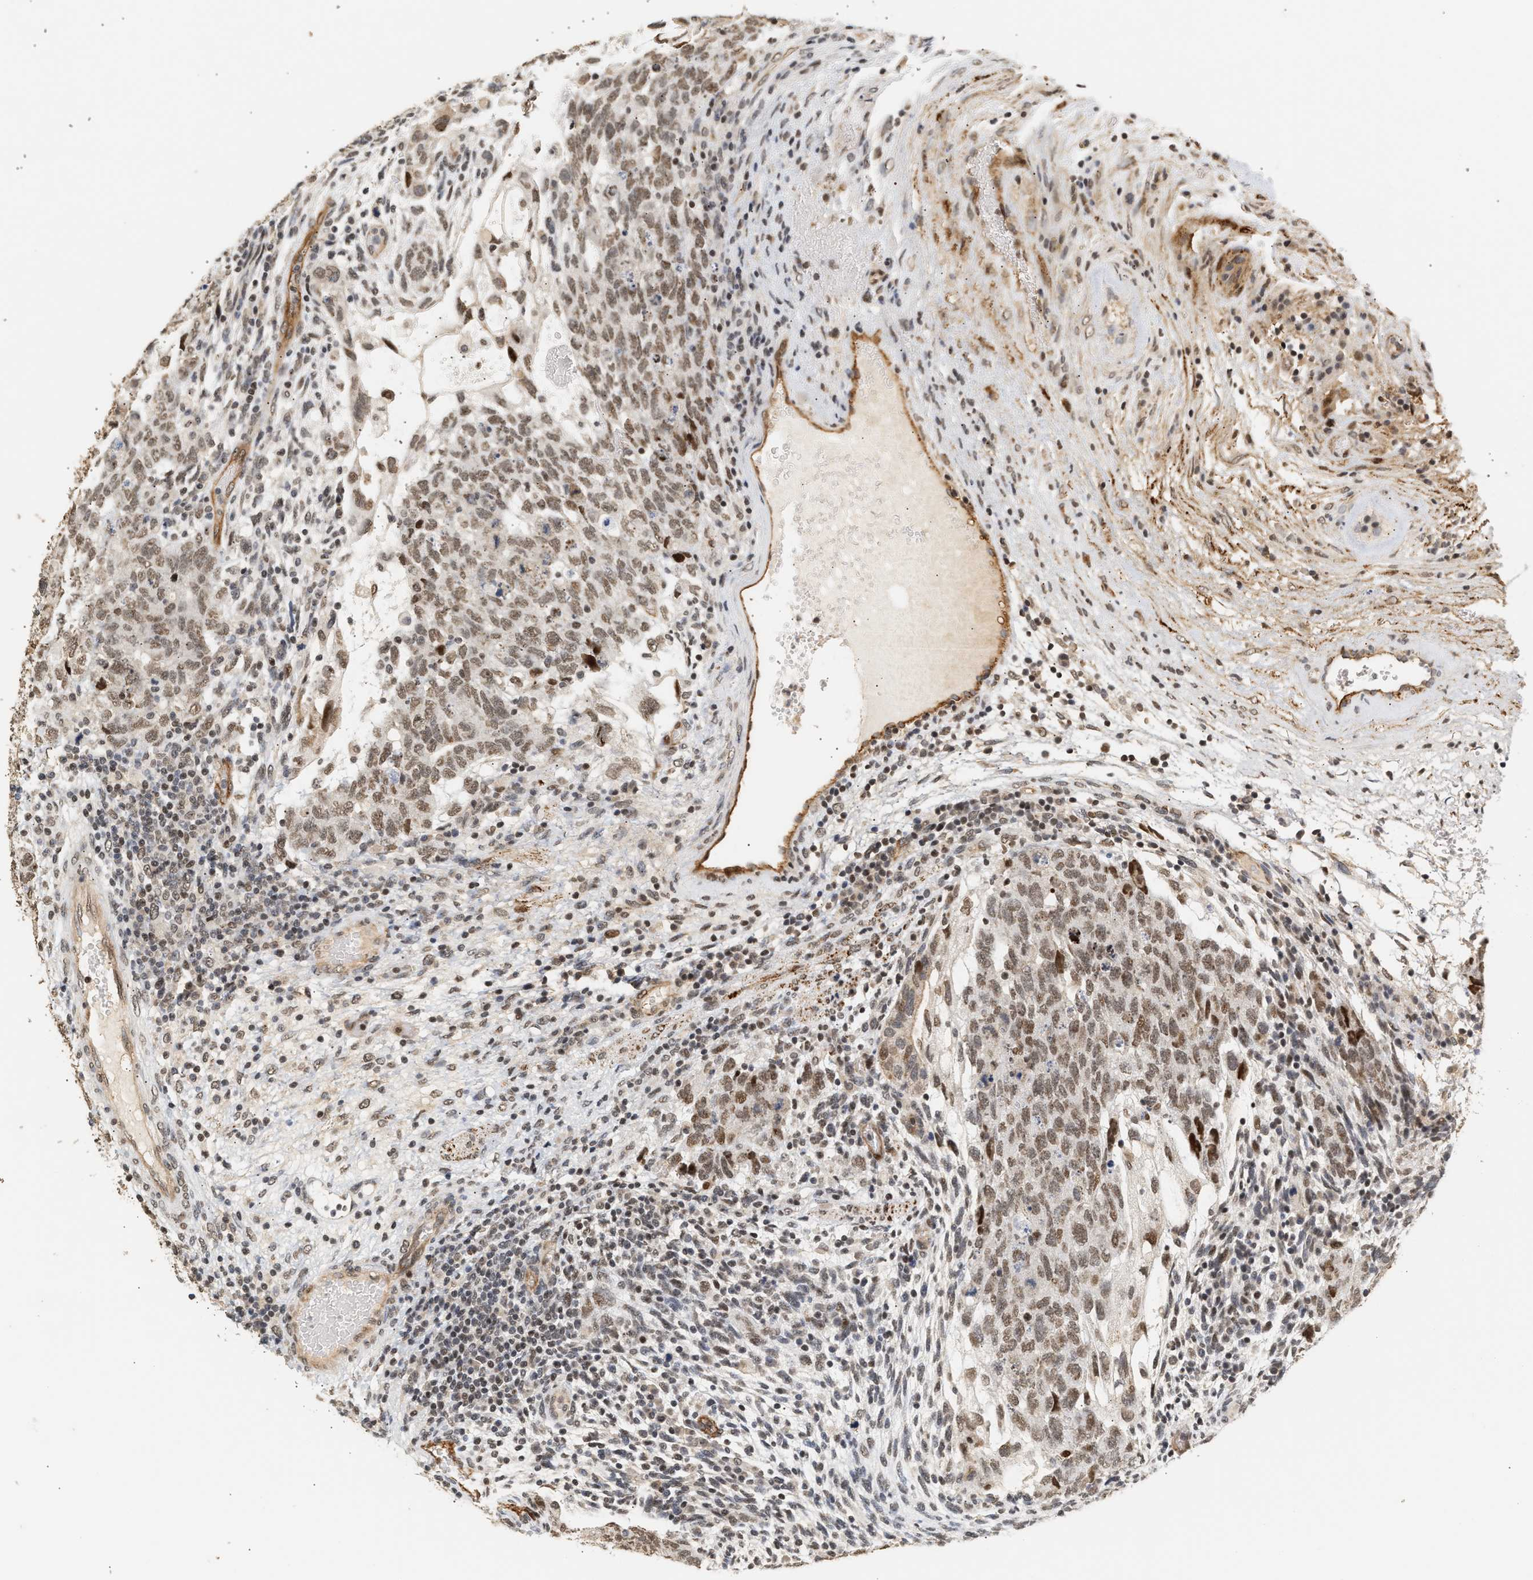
{"staining": {"intensity": "moderate", "quantity": ">75%", "location": "nuclear"}, "tissue": "testis cancer", "cell_type": "Tumor cells", "image_type": "cancer", "snomed": [{"axis": "morphology", "description": "Normal tissue, NOS"}, {"axis": "morphology", "description": "Carcinoma, Embryonal, NOS"}, {"axis": "topography", "description": "Testis"}], "caption": "Protein analysis of testis cancer (embryonal carcinoma) tissue exhibits moderate nuclear expression in approximately >75% of tumor cells.", "gene": "PLXND1", "patient": {"sex": "male", "age": 36}}